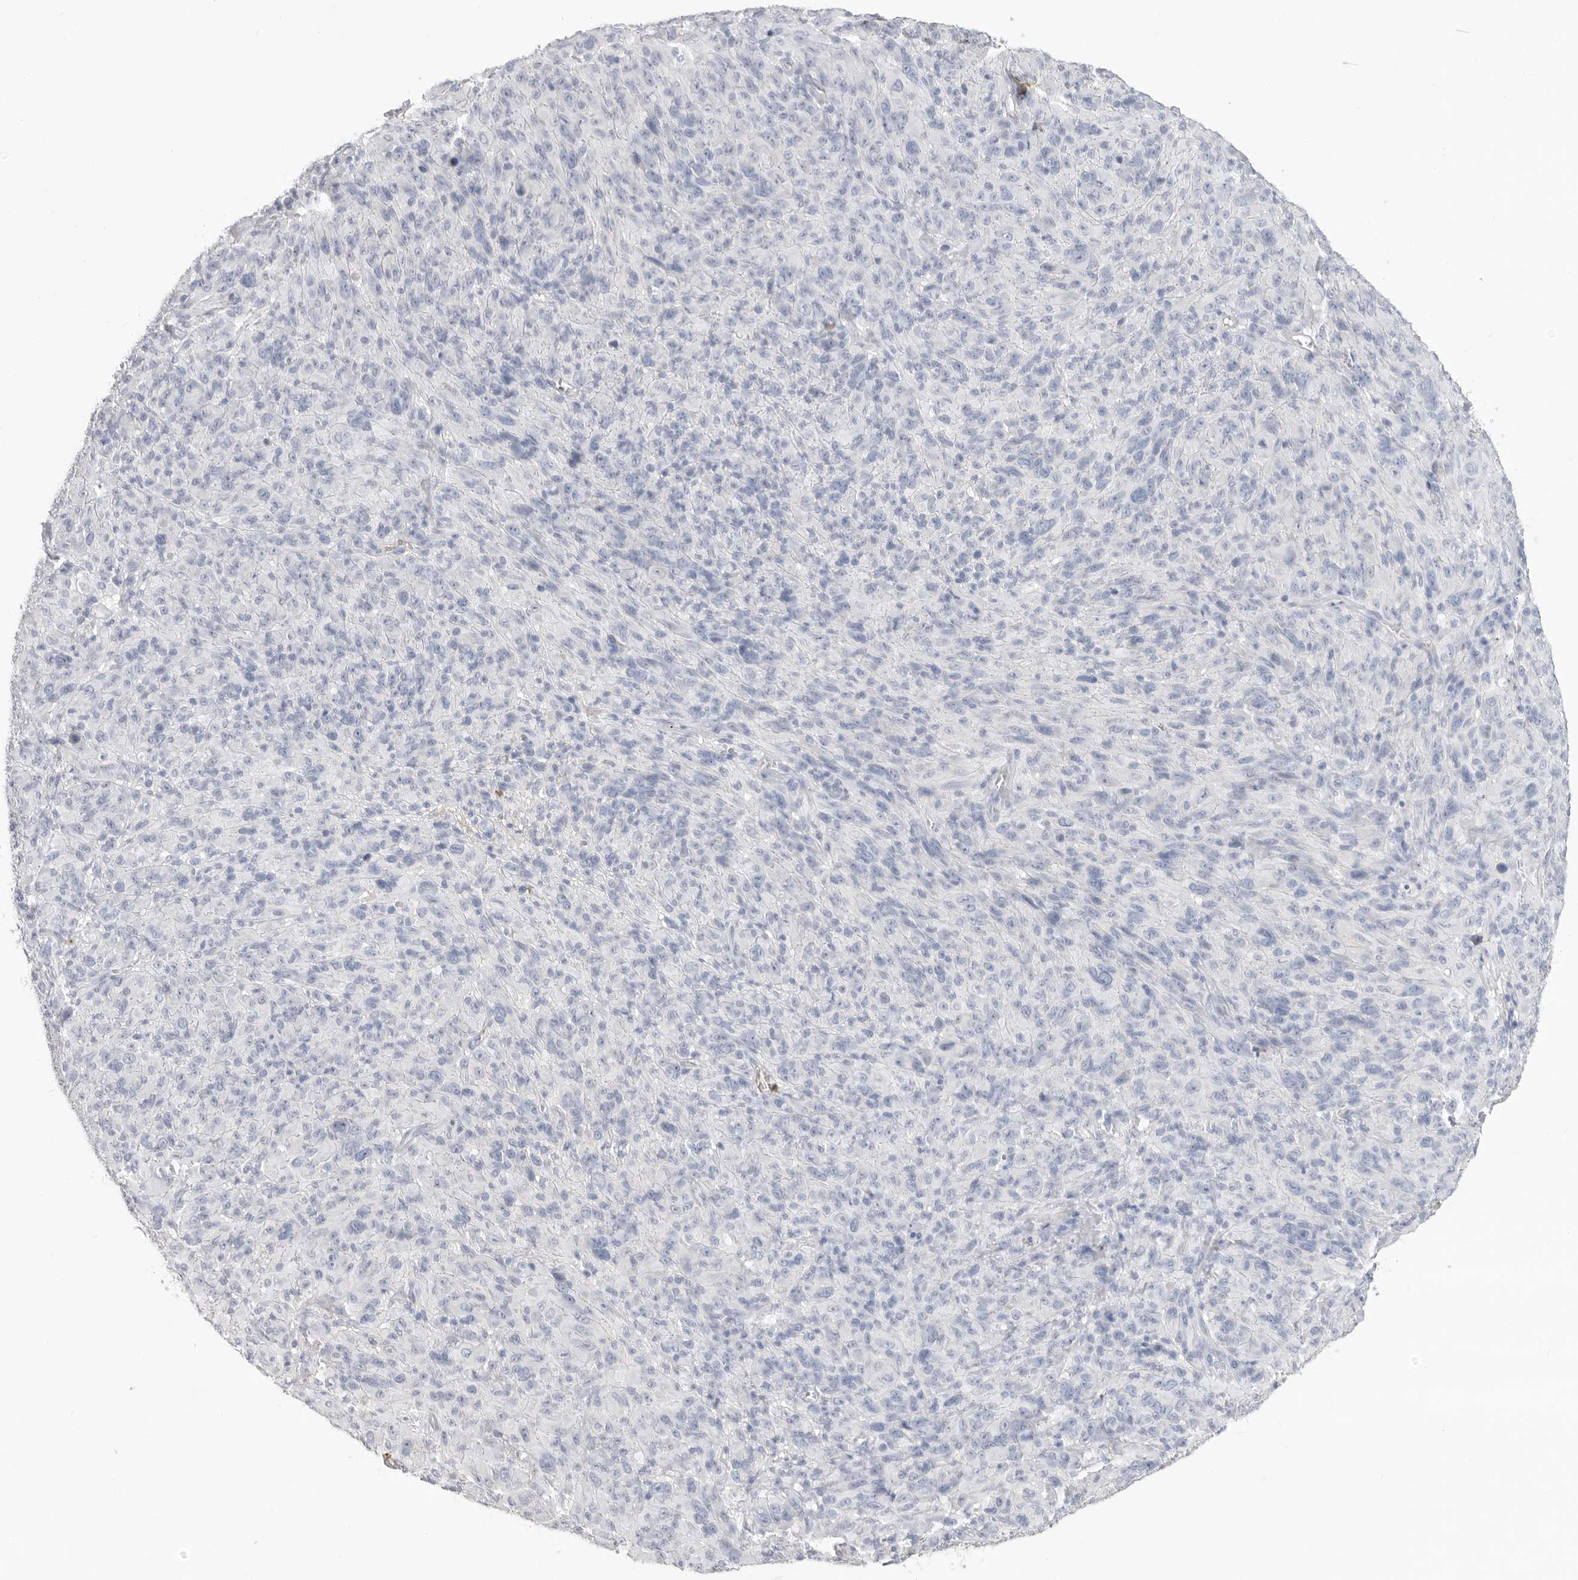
{"staining": {"intensity": "negative", "quantity": "none", "location": "none"}, "tissue": "melanoma", "cell_type": "Tumor cells", "image_type": "cancer", "snomed": [{"axis": "morphology", "description": "Malignant melanoma, NOS"}, {"axis": "topography", "description": "Skin of head"}], "caption": "A histopathology image of human malignant melanoma is negative for staining in tumor cells.", "gene": "APOA2", "patient": {"sex": "male", "age": 96}}